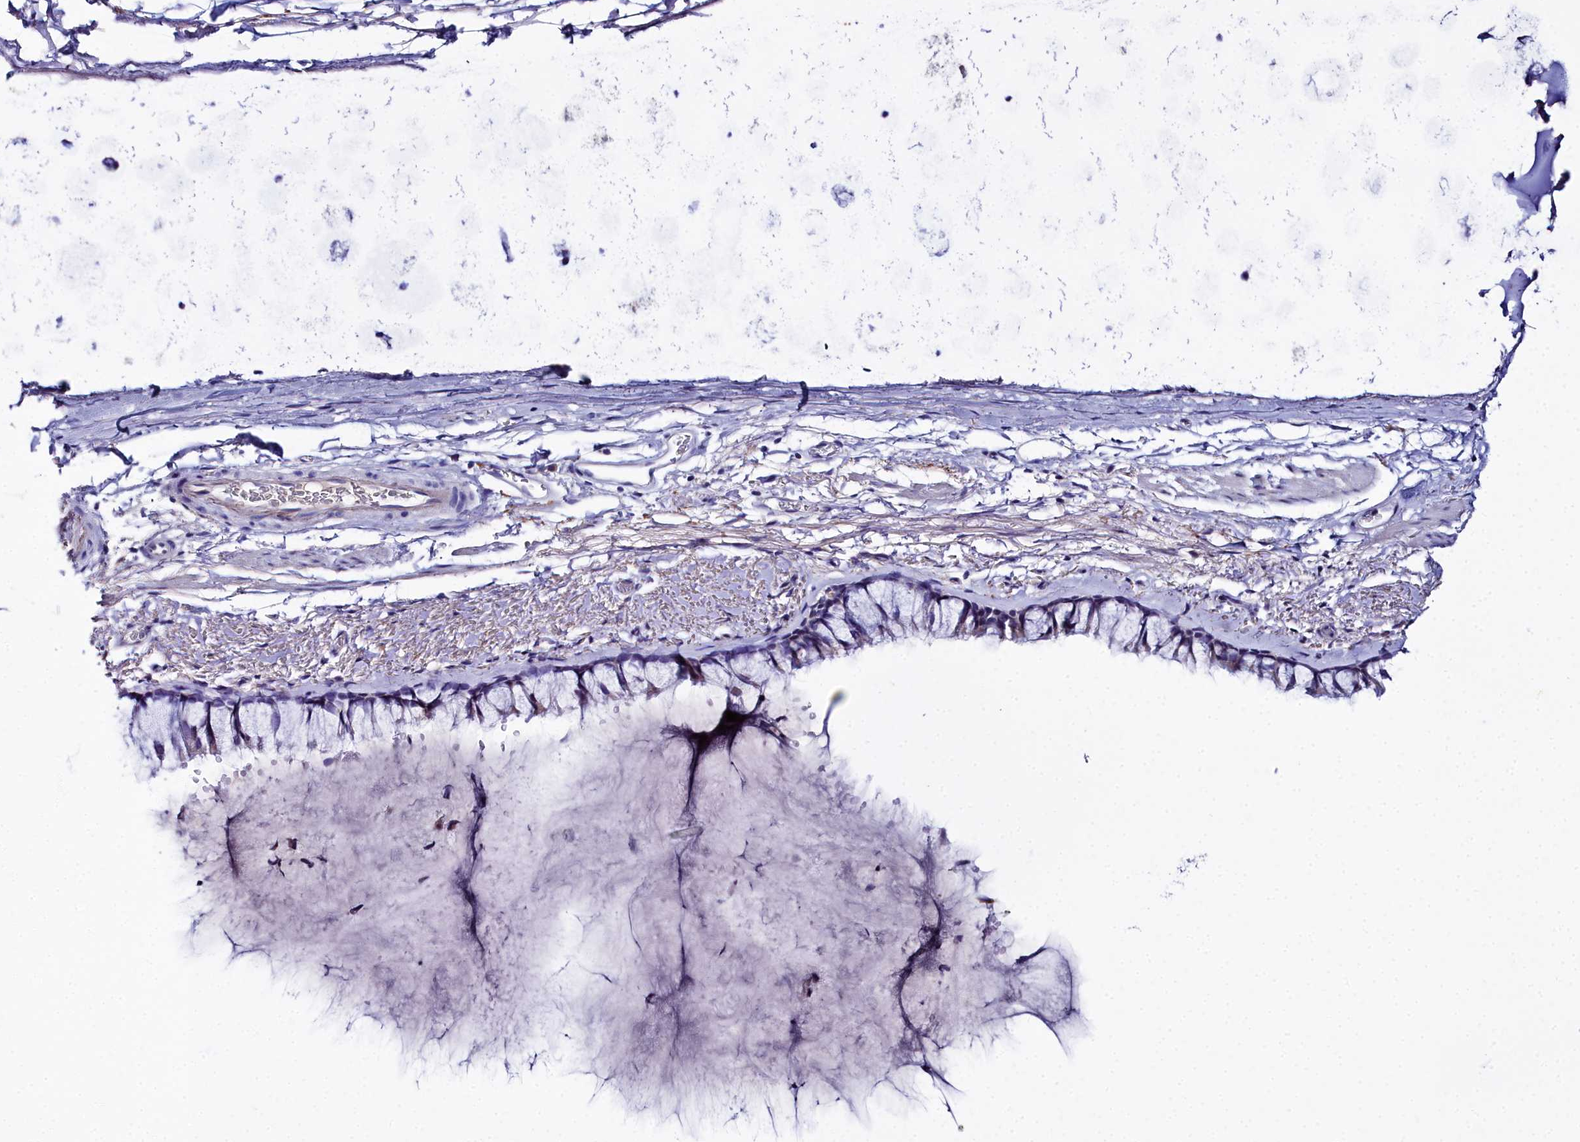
{"staining": {"intensity": "weak", "quantity": "<25%", "location": "cytoplasmic/membranous"}, "tissue": "bronchus", "cell_type": "Respiratory epithelial cells", "image_type": "normal", "snomed": [{"axis": "morphology", "description": "Normal tissue, NOS"}, {"axis": "topography", "description": "Bronchus"}], "caption": "The IHC micrograph has no significant expression in respiratory epithelial cells of bronchus.", "gene": "ELAPOR2", "patient": {"sex": "male", "age": 65}}